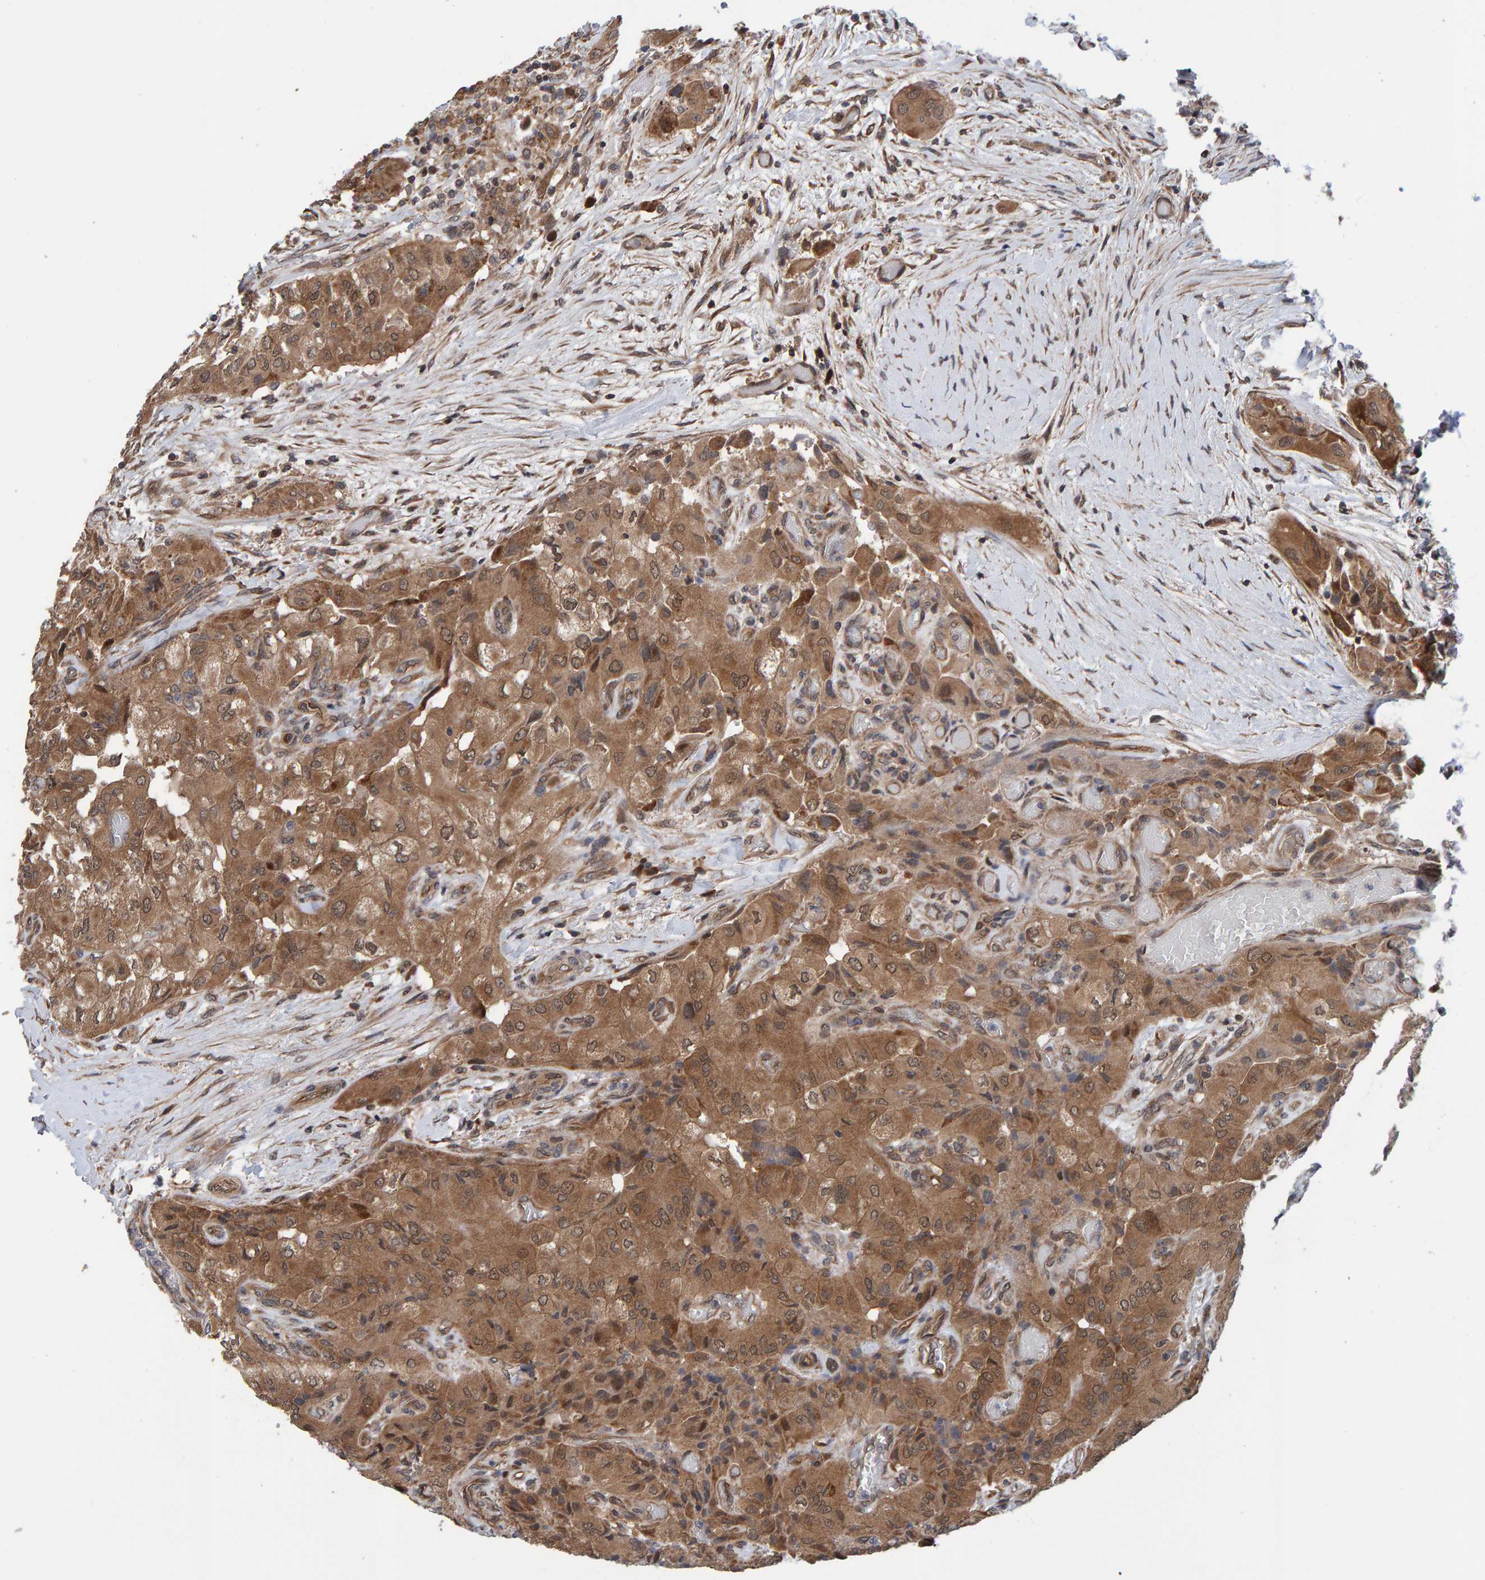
{"staining": {"intensity": "moderate", "quantity": ">75%", "location": "cytoplasmic/membranous"}, "tissue": "thyroid cancer", "cell_type": "Tumor cells", "image_type": "cancer", "snomed": [{"axis": "morphology", "description": "Papillary adenocarcinoma, NOS"}, {"axis": "topography", "description": "Thyroid gland"}], "caption": "Protein staining by IHC shows moderate cytoplasmic/membranous staining in about >75% of tumor cells in papillary adenocarcinoma (thyroid). Nuclei are stained in blue.", "gene": "SCRN2", "patient": {"sex": "female", "age": 59}}